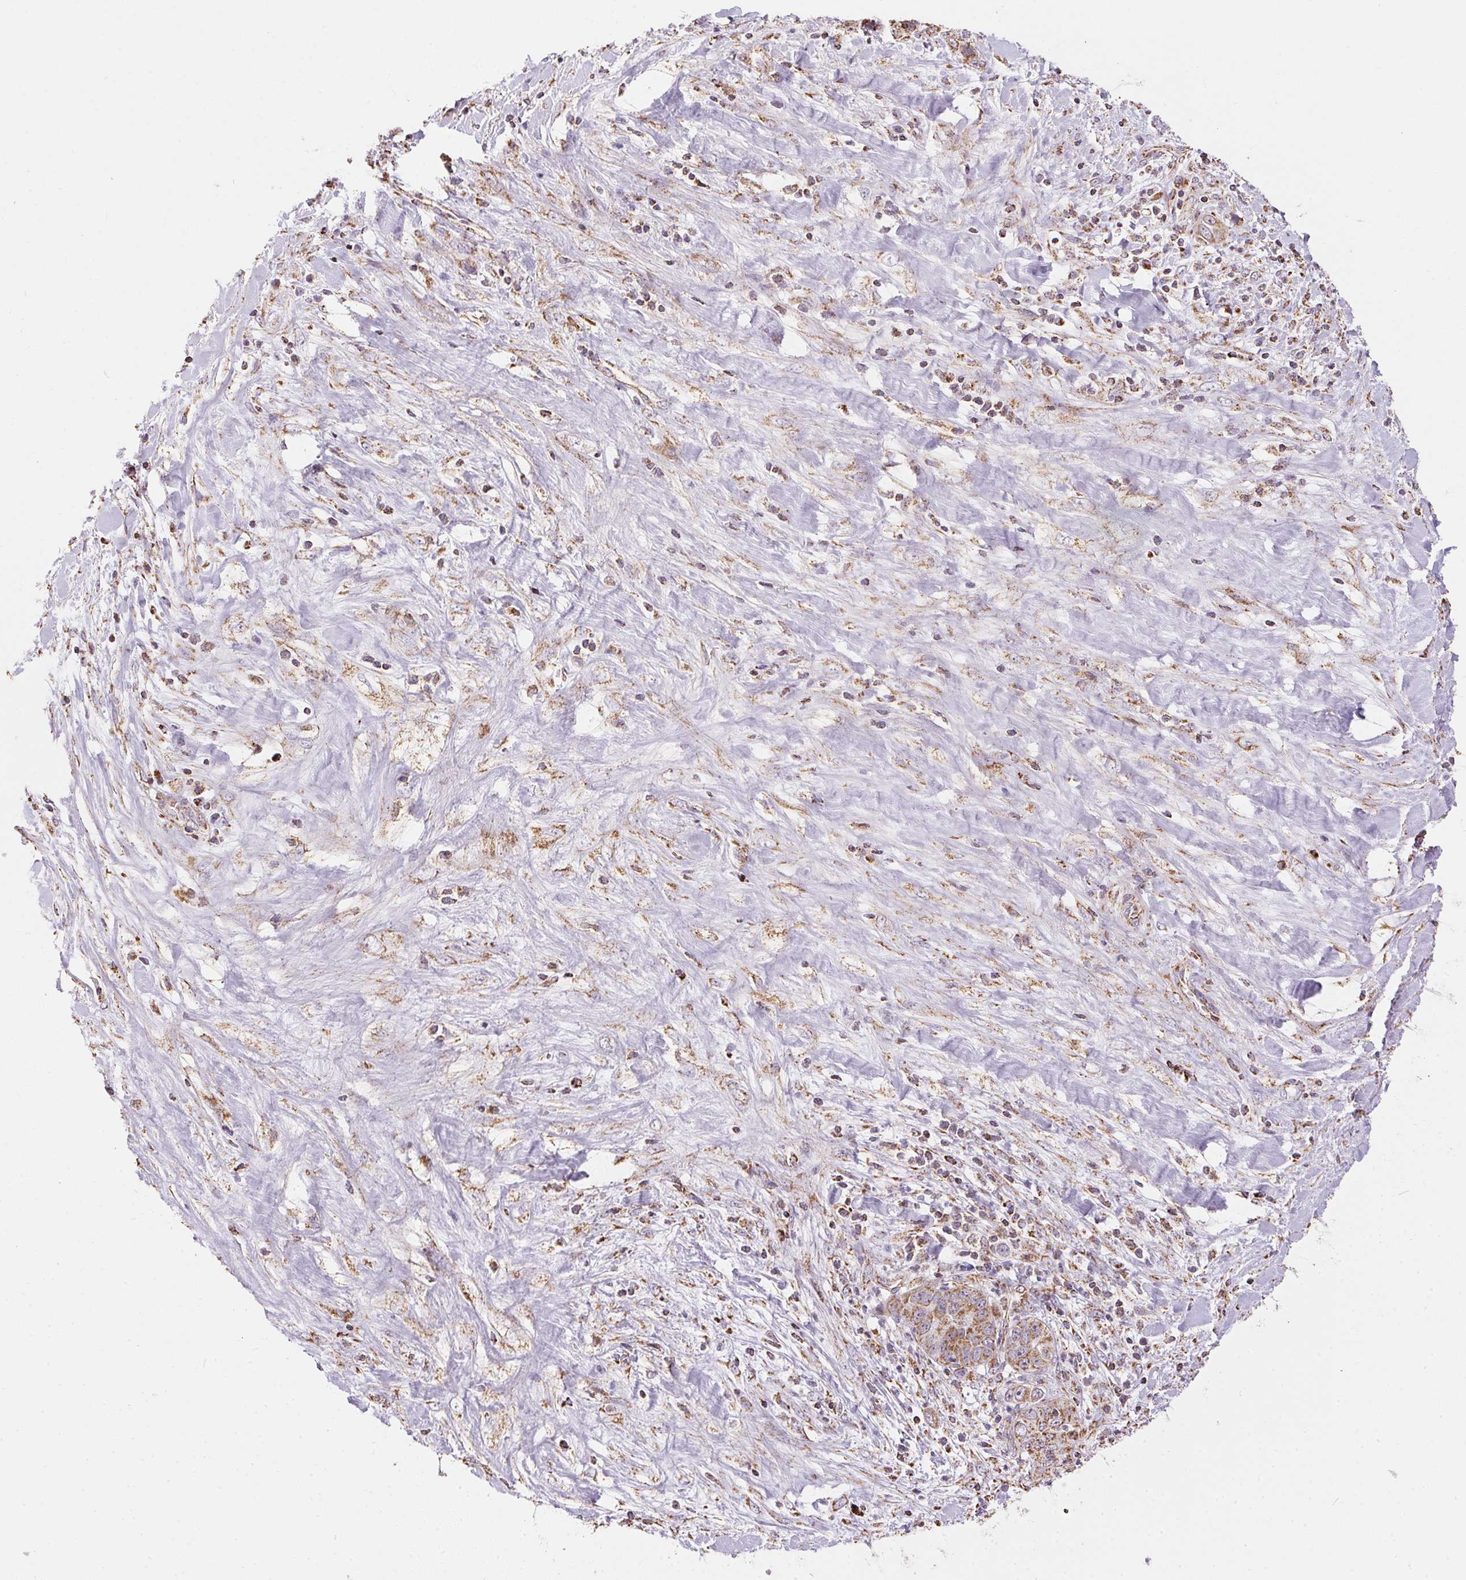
{"staining": {"intensity": "moderate", "quantity": ">75%", "location": "cytoplasmic/membranous"}, "tissue": "liver cancer", "cell_type": "Tumor cells", "image_type": "cancer", "snomed": [{"axis": "morphology", "description": "Cholangiocarcinoma"}, {"axis": "topography", "description": "Liver"}], "caption": "This is an image of immunohistochemistry (IHC) staining of liver cholangiocarcinoma, which shows moderate expression in the cytoplasmic/membranous of tumor cells.", "gene": "MAPK11", "patient": {"sex": "female", "age": 52}}